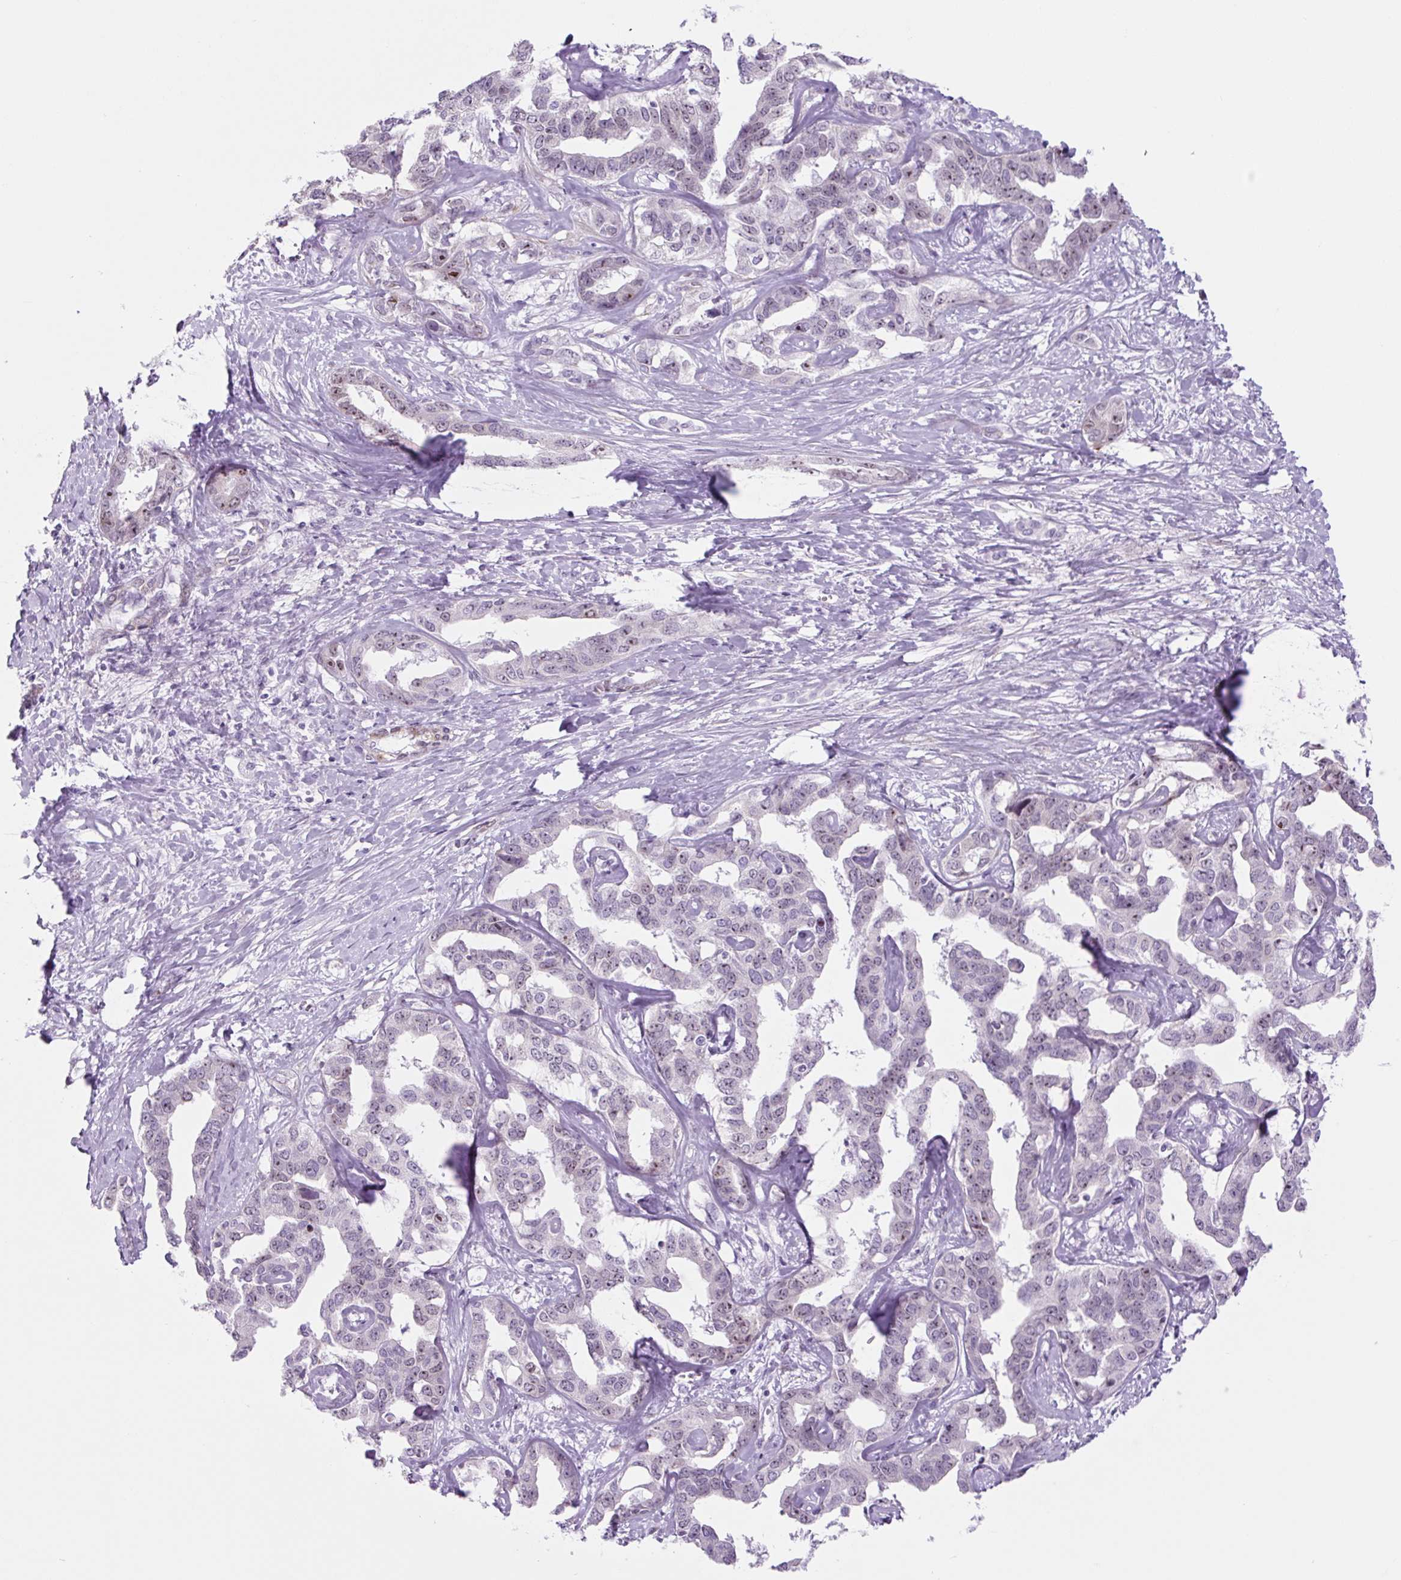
{"staining": {"intensity": "moderate", "quantity": "<25%", "location": "nuclear"}, "tissue": "liver cancer", "cell_type": "Tumor cells", "image_type": "cancer", "snomed": [{"axis": "morphology", "description": "Cholangiocarcinoma"}, {"axis": "topography", "description": "Liver"}], "caption": "Immunohistochemical staining of liver cancer (cholangiocarcinoma) exhibits moderate nuclear protein staining in about <25% of tumor cells.", "gene": "RRS1", "patient": {"sex": "male", "age": 59}}